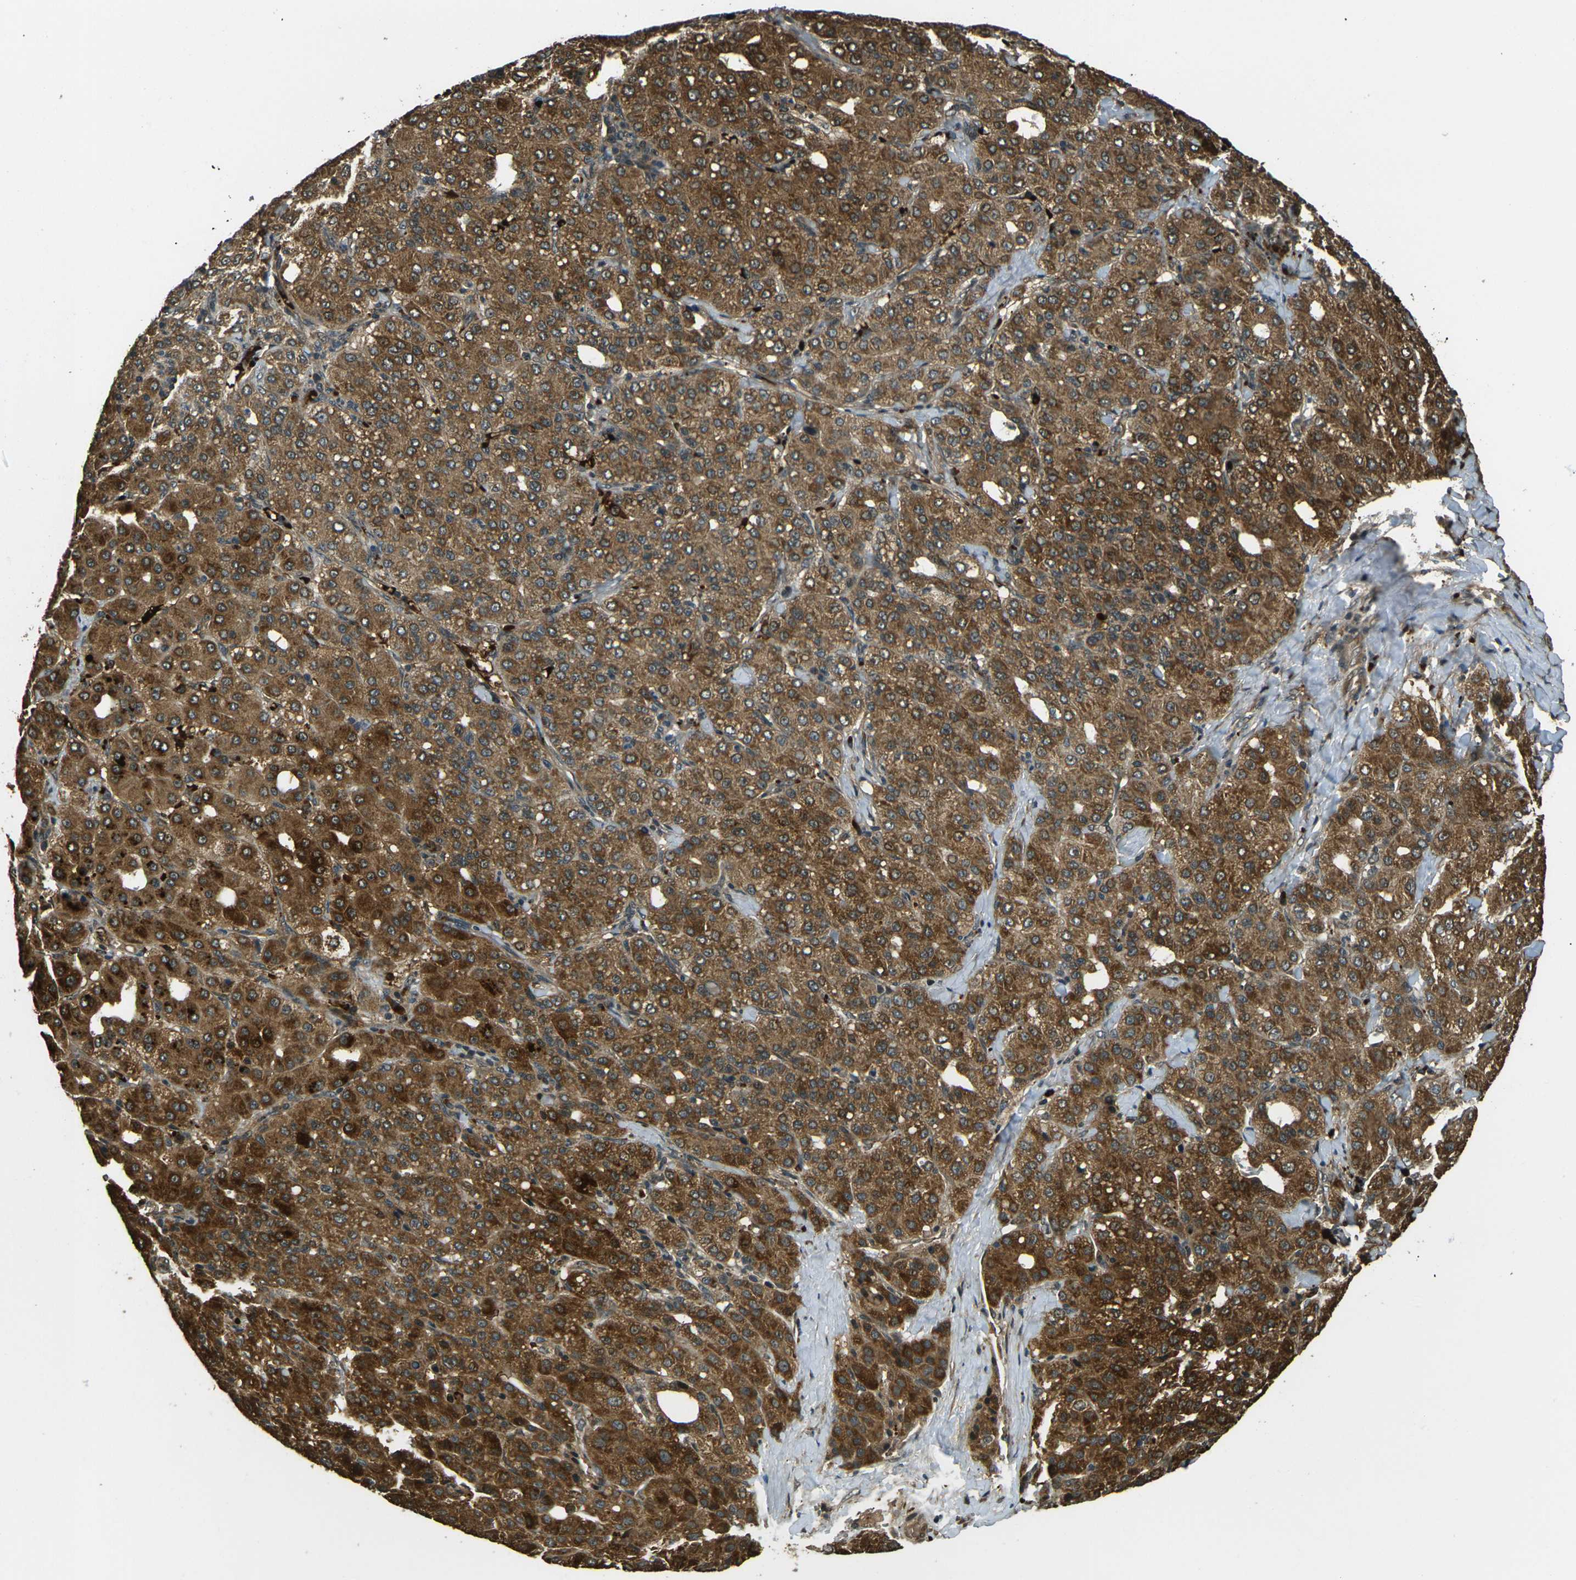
{"staining": {"intensity": "strong", "quantity": ">75%", "location": "cytoplasmic/membranous"}, "tissue": "liver cancer", "cell_type": "Tumor cells", "image_type": "cancer", "snomed": [{"axis": "morphology", "description": "Carcinoma, Hepatocellular, NOS"}, {"axis": "topography", "description": "Liver"}], "caption": "Immunohistochemical staining of liver cancer reveals high levels of strong cytoplasmic/membranous positivity in about >75% of tumor cells. (DAB (3,3'-diaminobenzidine) IHC with brightfield microscopy, high magnification).", "gene": "TOR1A", "patient": {"sex": "male", "age": 65}}